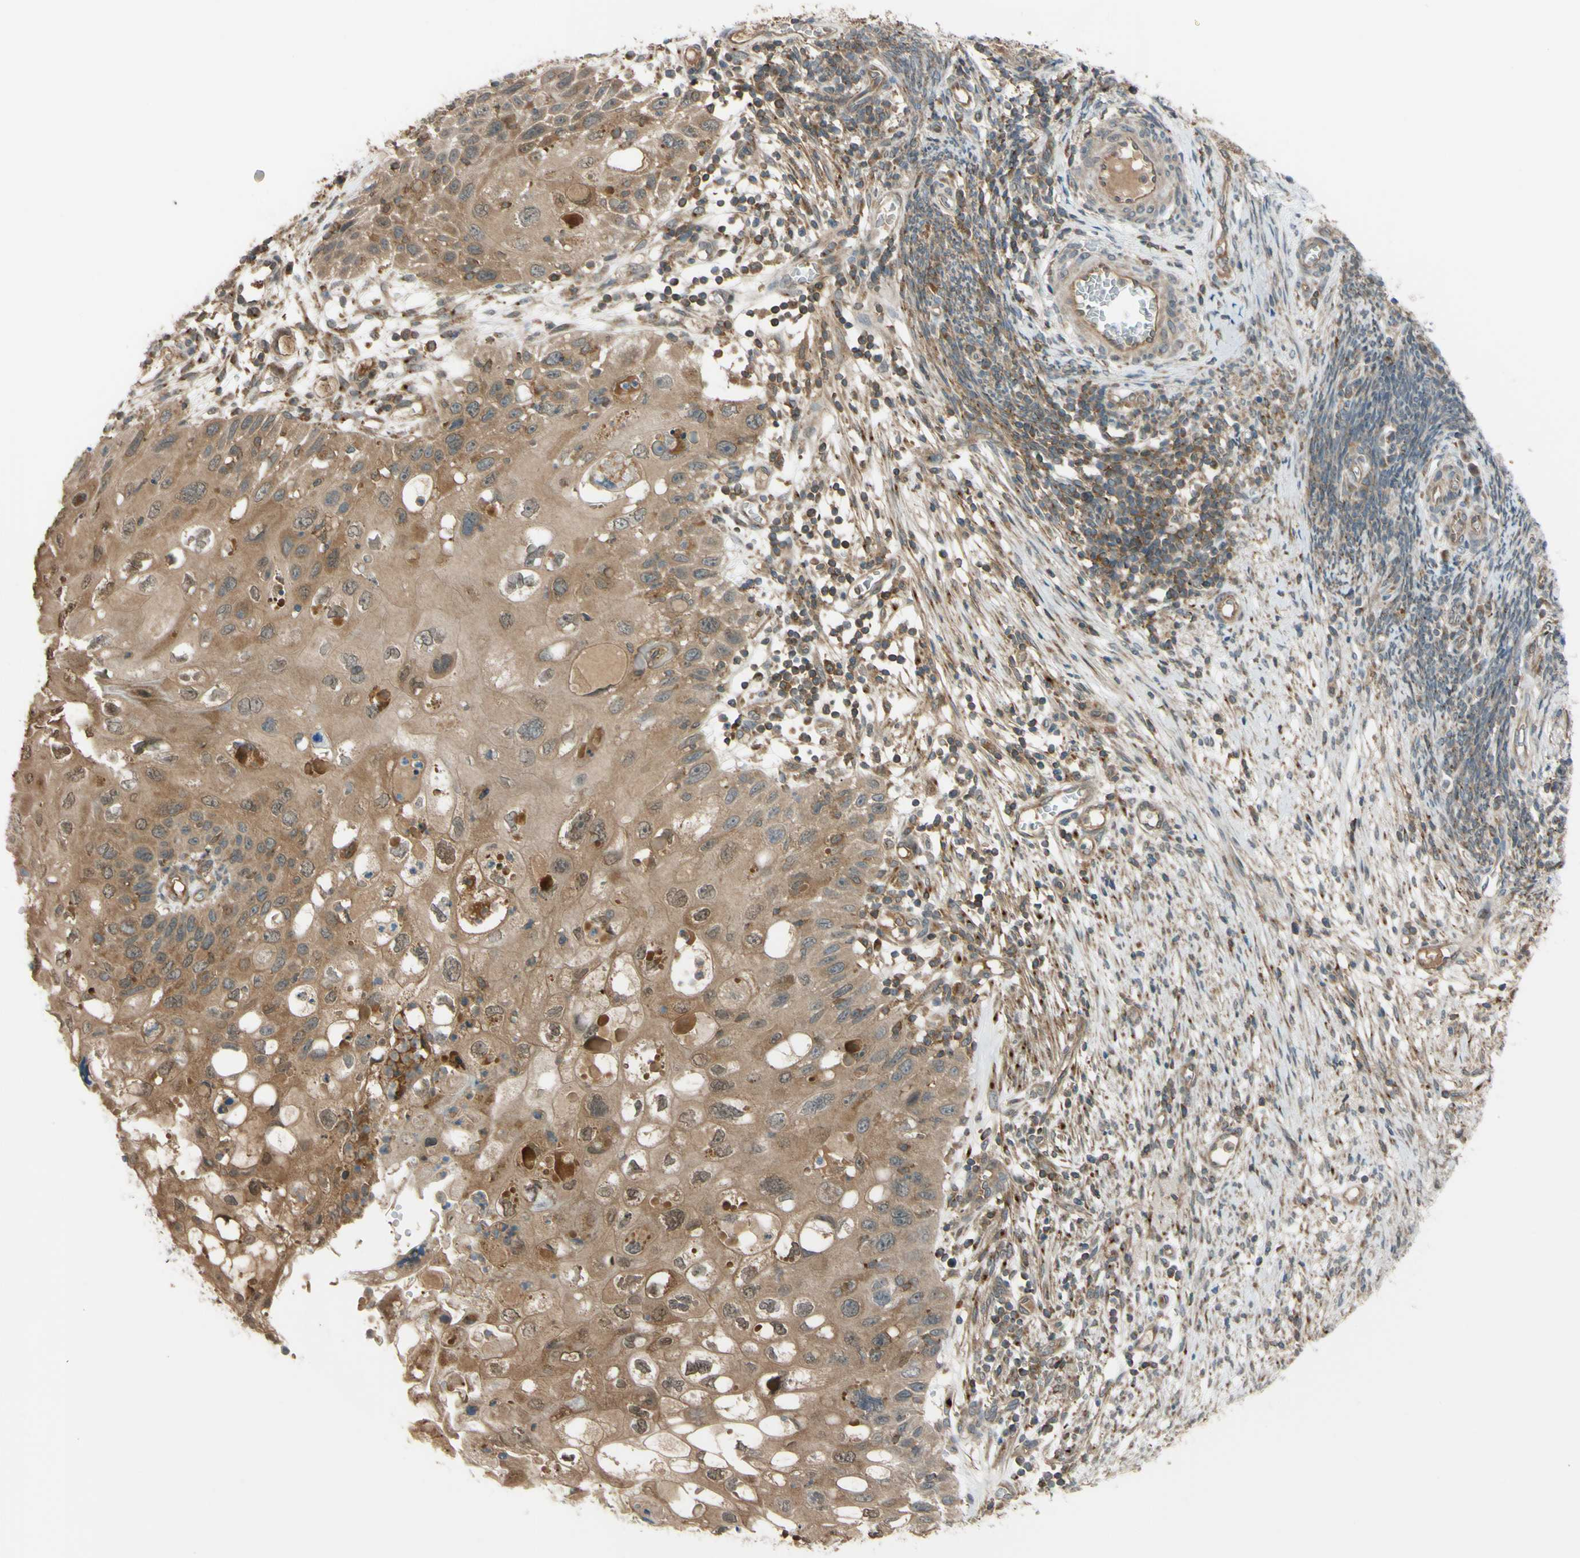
{"staining": {"intensity": "moderate", "quantity": "25%-75%", "location": "cytoplasmic/membranous,nuclear"}, "tissue": "cervical cancer", "cell_type": "Tumor cells", "image_type": "cancer", "snomed": [{"axis": "morphology", "description": "Squamous cell carcinoma, NOS"}, {"axis": "topography", "description": "Cervix"}], "caption": "Cervical cancer stained with a protein marker demonstrates moderate staining in tumor cells.", "gene": "FLII", "patient": {"sex": "female", "age": 70}}